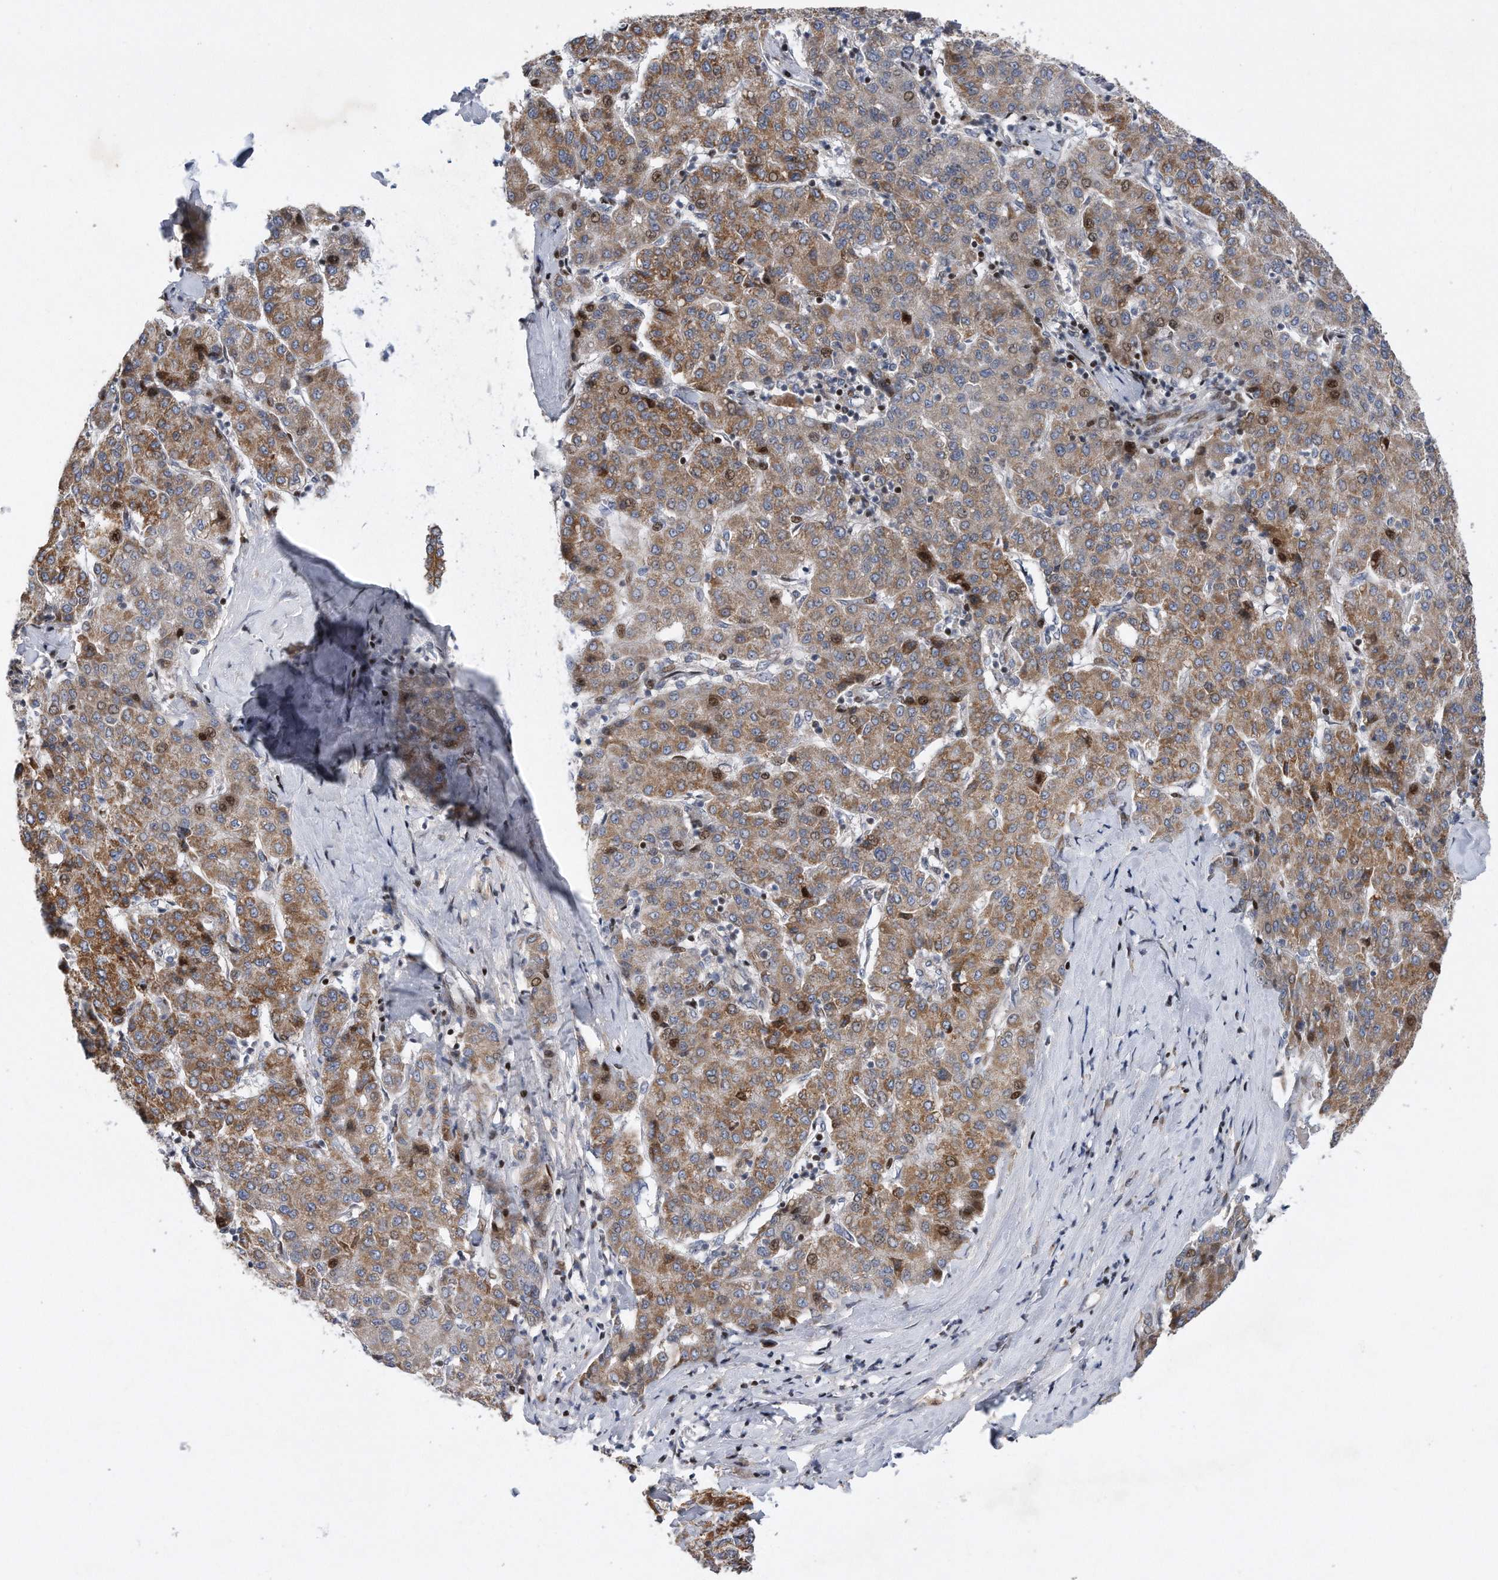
{"staining": {"intensity": "moderate", "quantity": "25%-75%", "location": "cytoplasmic/membranous,nuclear"}, "tissue": "liver cancer", "cell_type": "Tumor cells", "image_type": "cancer", "snomed": [{"axis": "morphology", "description": "Carcinoma, Hepatocellular, NOS"}, {"axis": "topography", "description": "Liver"}], "caption": "Liver cancer tissue displays moderate cytoplasmic/membranous and nuclear staining in approximately 25%-75% of tumor cells The staining was performed using DAB, with brown indicating positive protein expression. Nuclei are stained blue with hematoxylin.", "gene": "CDH12", "patient": {"sex": "male", "age": 65}}